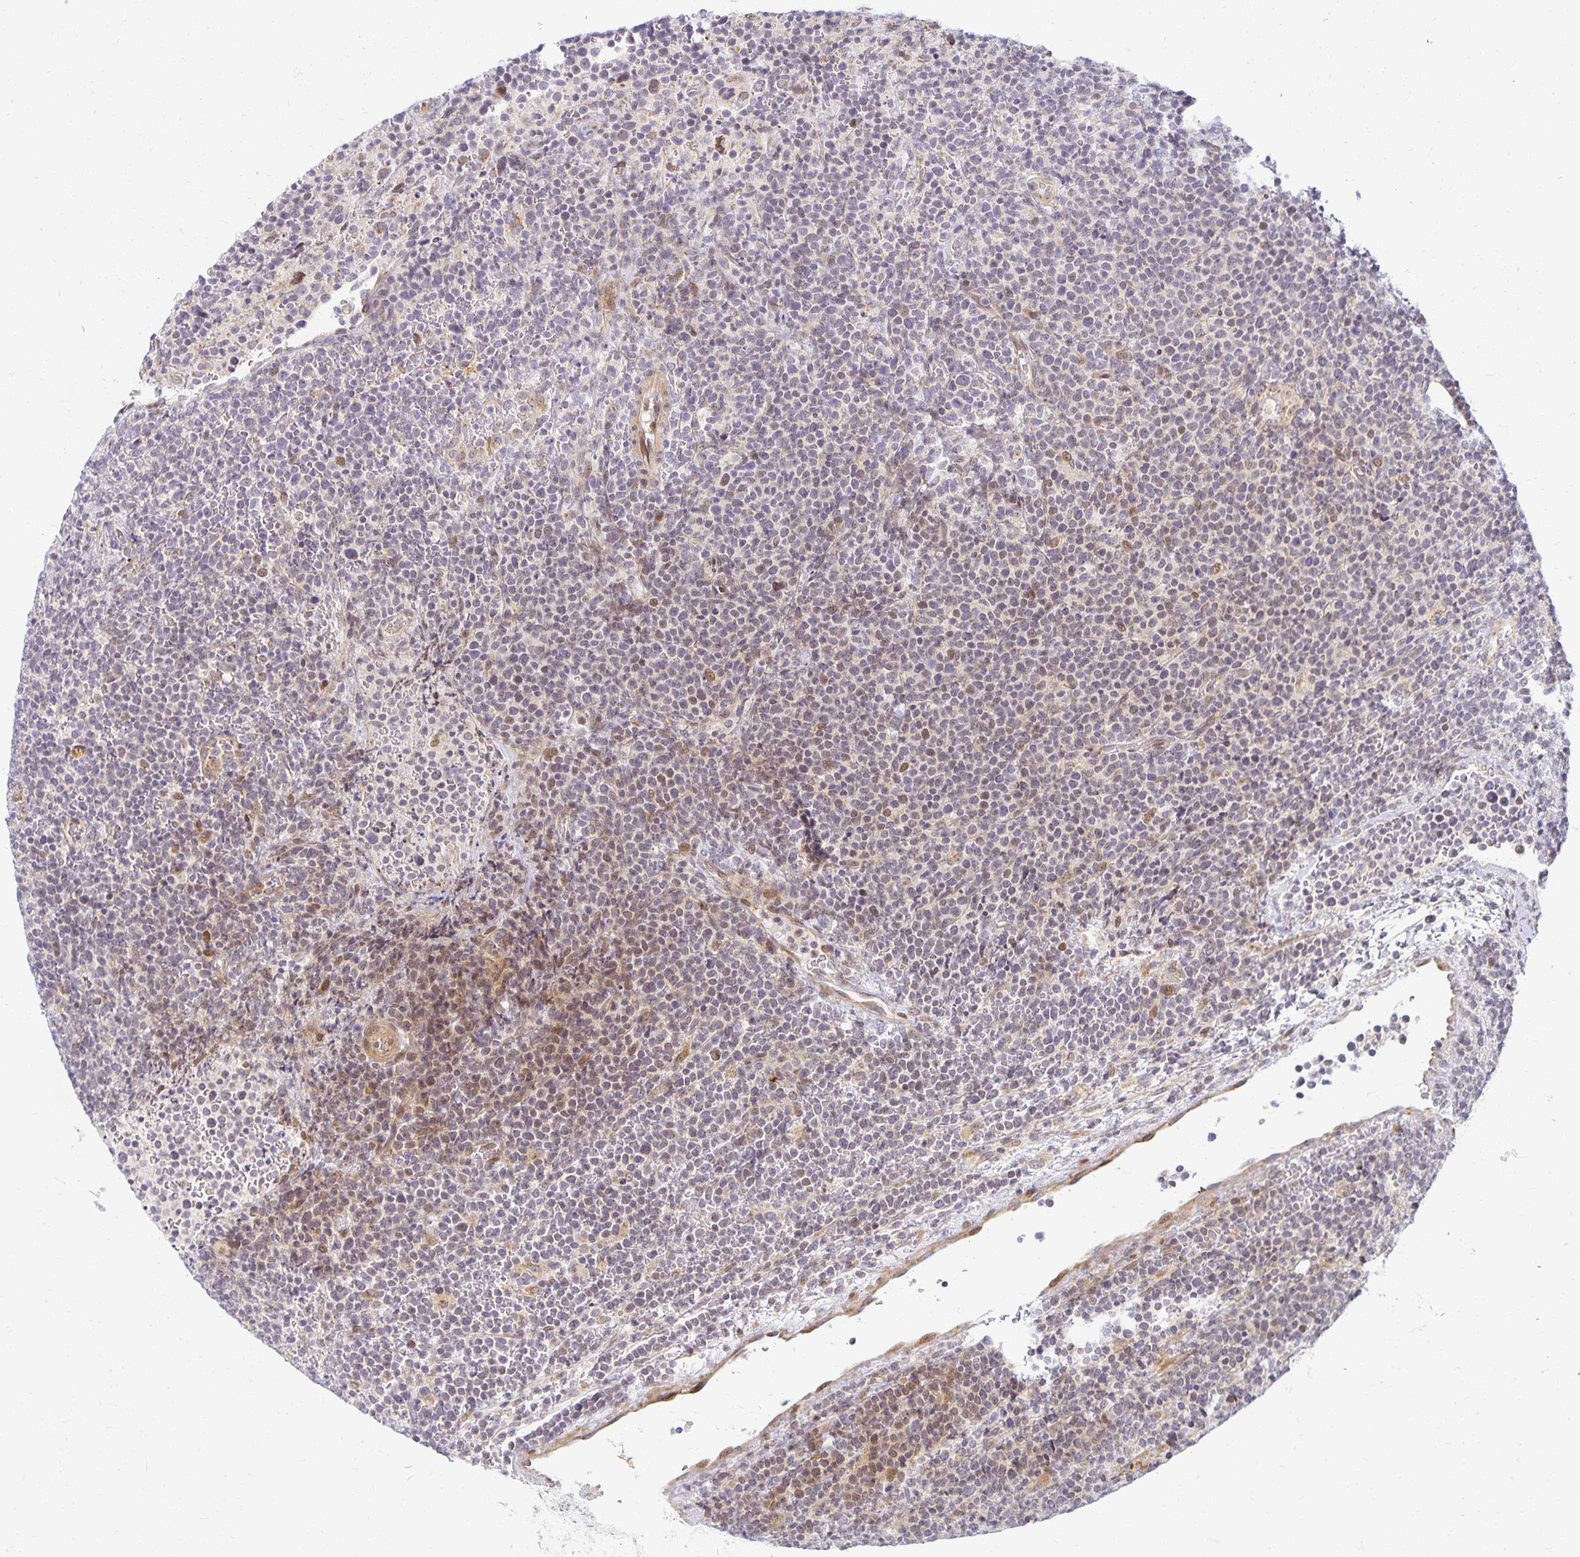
{"staining": {"intensity": "weak", "quantity": "<25%", "location": "nuclear"}, "tissue": "lymphoma", "cell_type": "Tumor cells", "image_type": "cancer", "snomed": [{"axis": "morphology", "description": "Malignant lymphoma, non-Hodgkin's type, High grade"}, {"axis": "topography", "description": "Lymph node"}], "caption": "There is no significant staining in tumor cells of malignant lymphoma, non-Hodgkin's type (high-grade).", "gene": "EHF", "patient": {"sex": "male", "age": 61}}